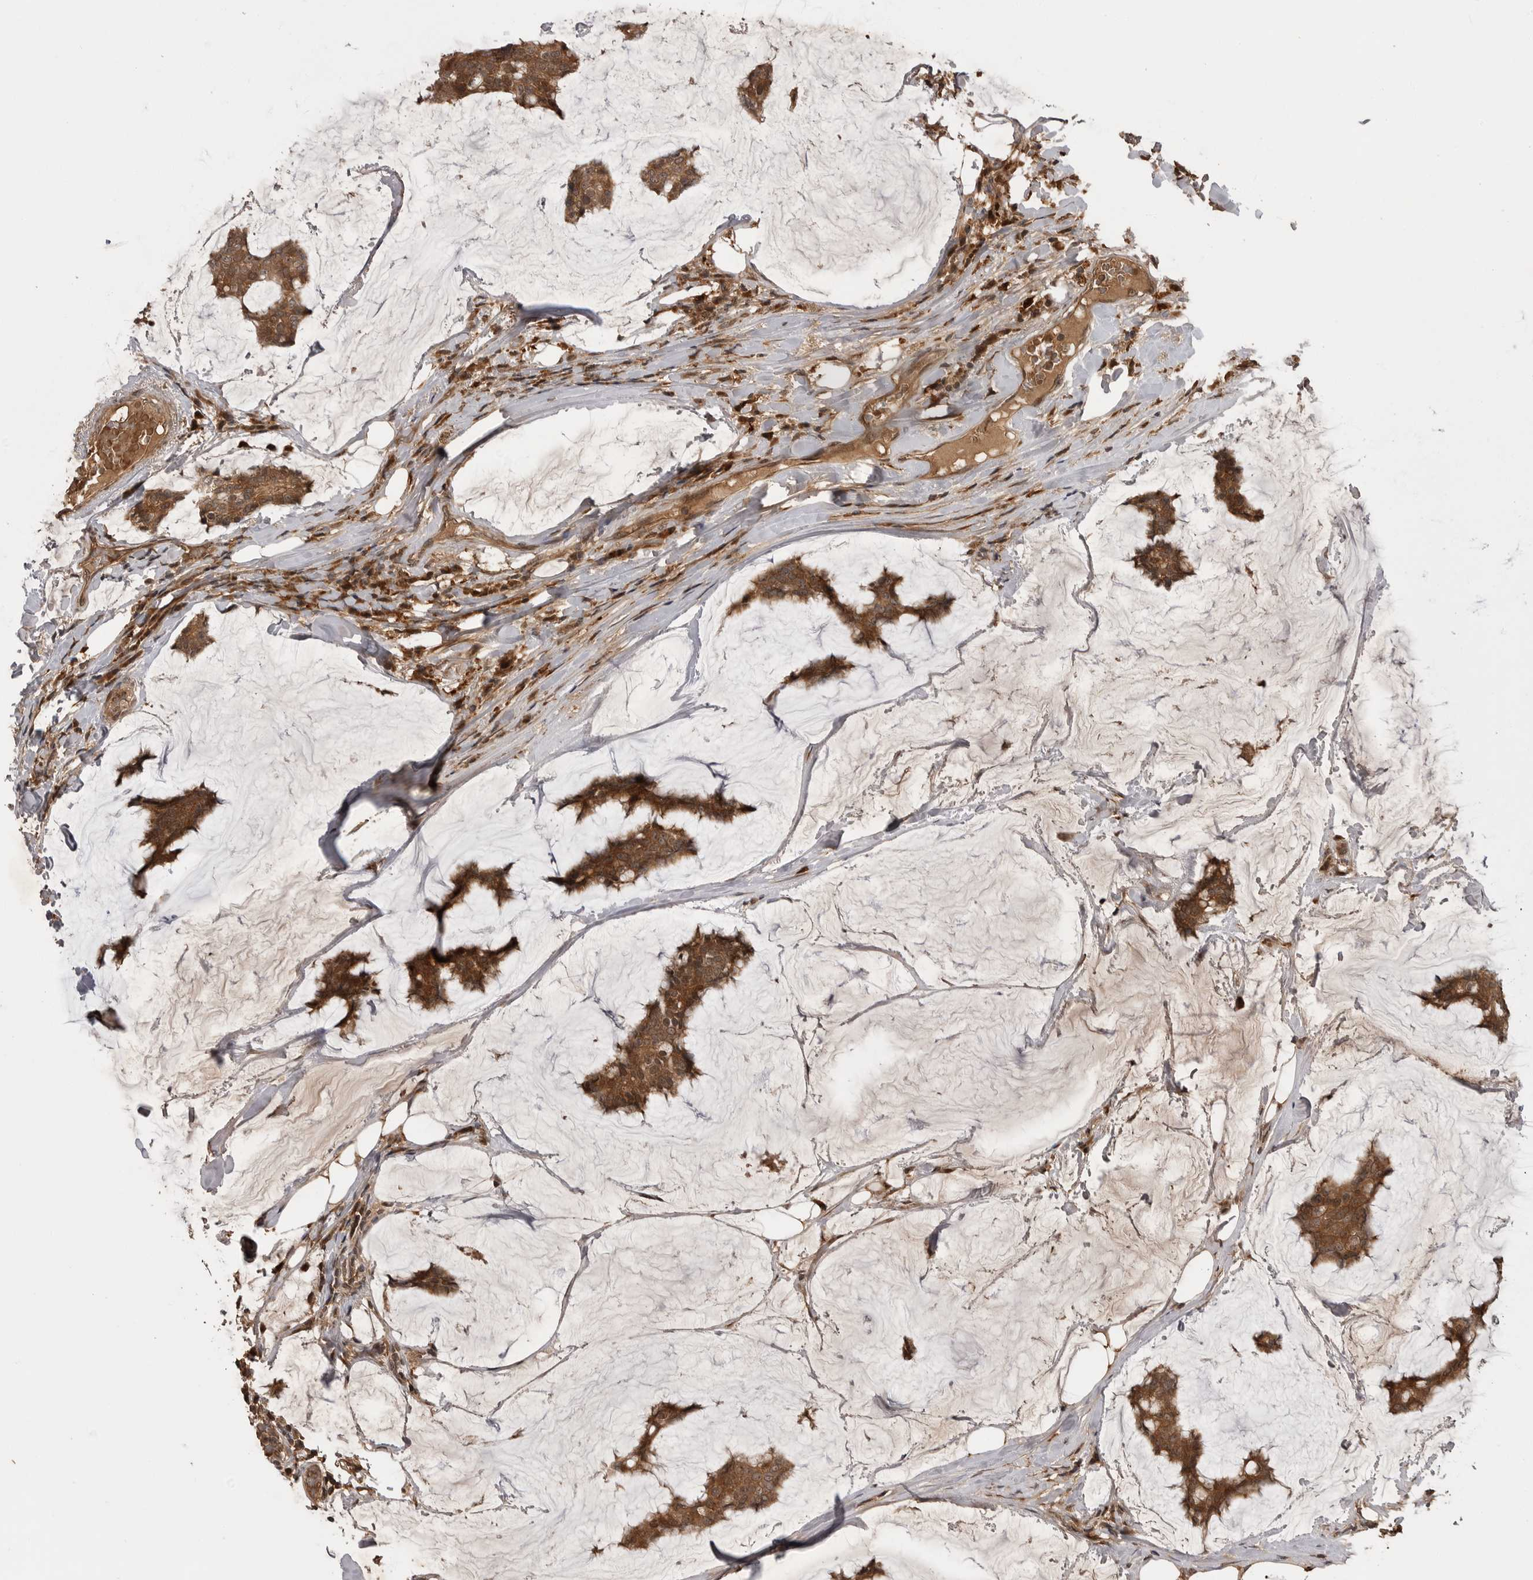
{"staining": {"intensity": "strong", "quantity": ">75%", "location": "cytoplasmic/membranous,nuclear"}, "tissue": "breast cancer", "cell_type": "Tumor cells", "image_type": "cancer", "snomed": [{"axis": "morphology", "description": "Duct carcinoma"}, {"axis": "topography", "description": "Breast"}], "caption": "Brown immunohistochemical staining in invasive ductal carcinoma (breast) reveals strong cytoplasmic/membranous and nuclear expression in about >75% of tumor cells.", "gene": "AKAP7", "patient": {"sex": "female", "age": 93}}